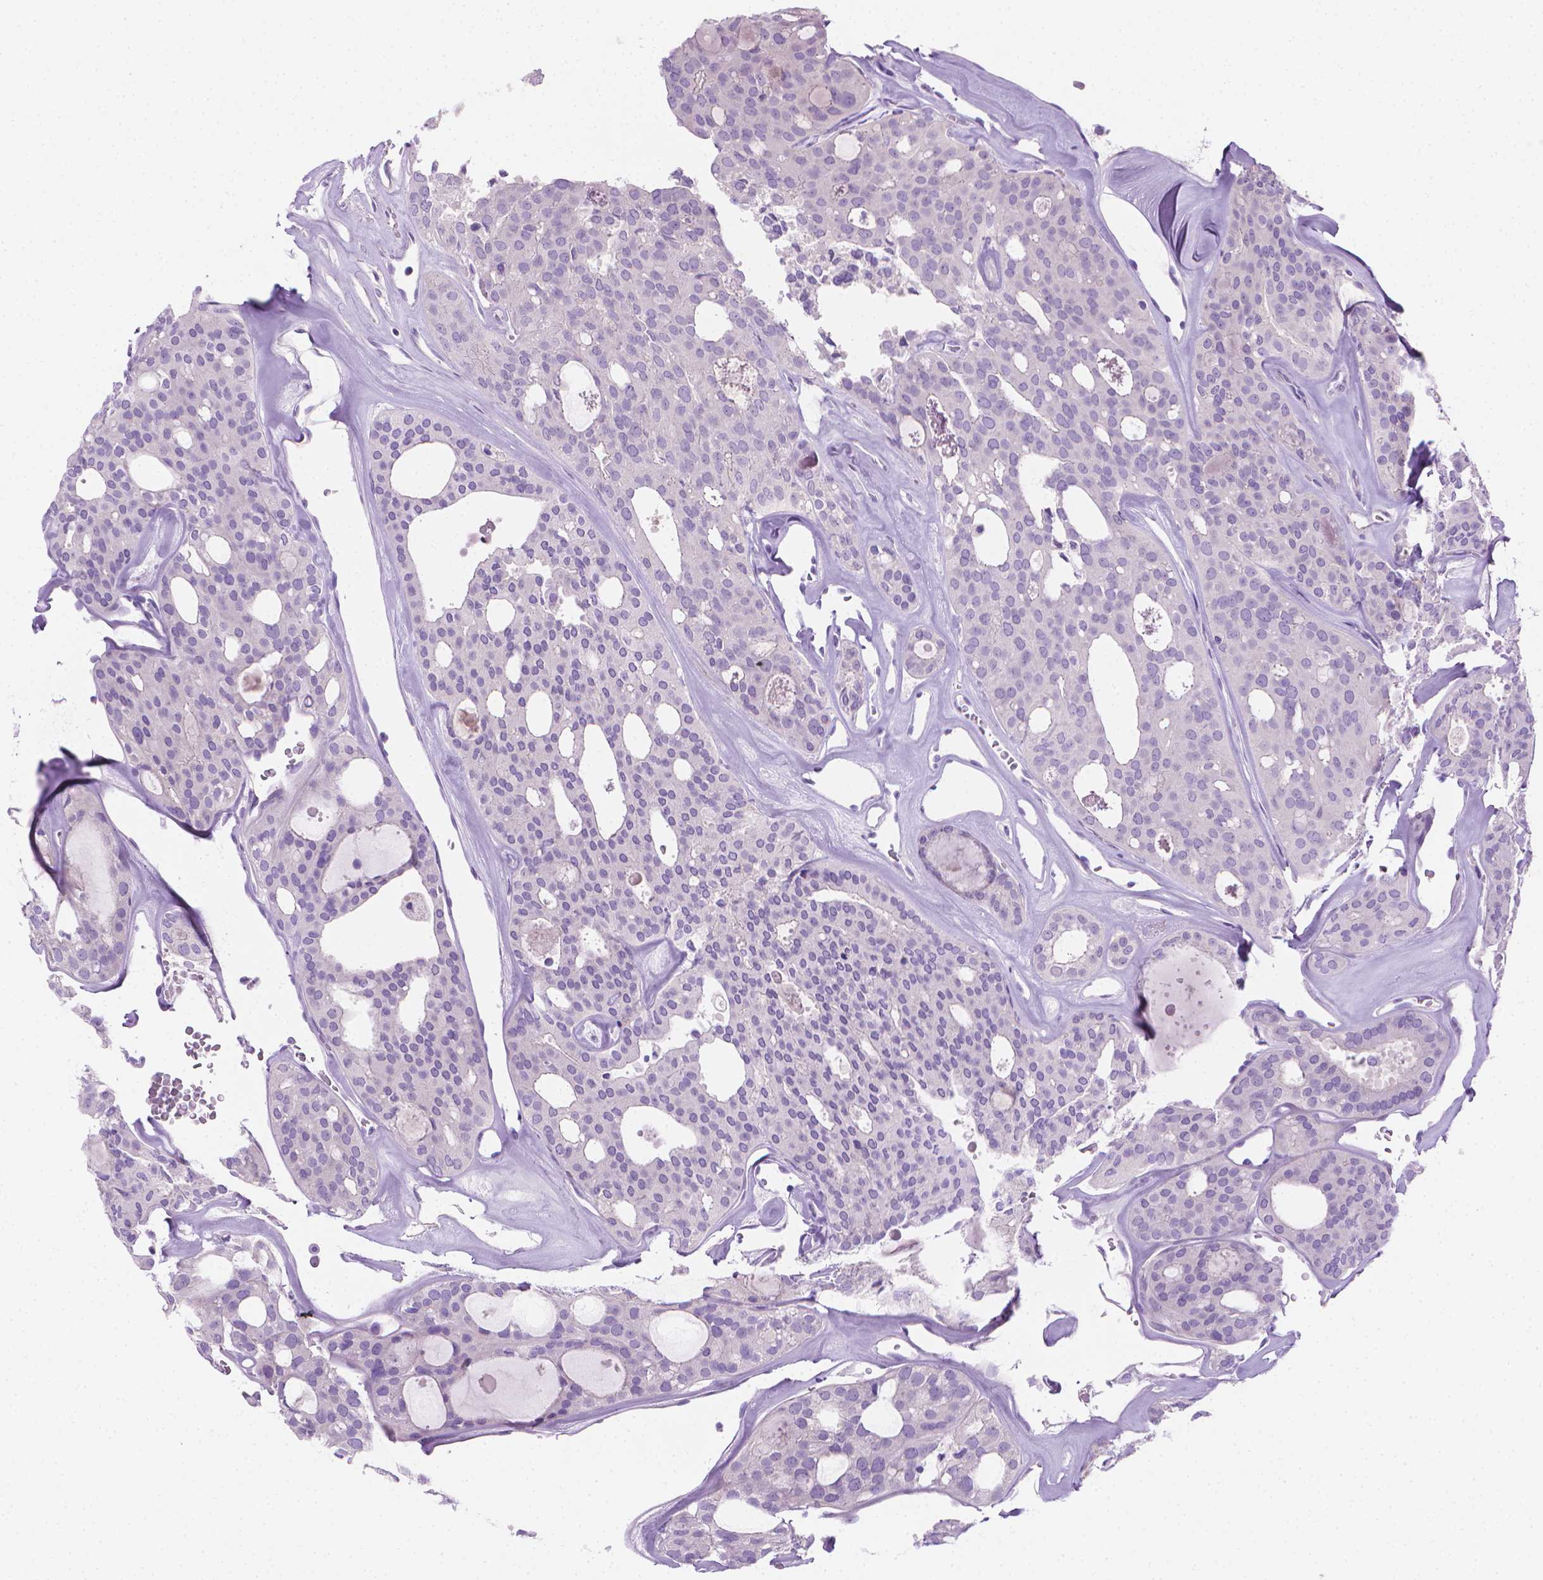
{"staining": {"intensity": "negative", "quantity": "none", "location": "none"}, "tissue": "thyroid cancer", "cell_type": "Tumor cells", "image_type": "cancer", "snomed": [{"axis": "morphology", "description": "Follicular adenoma carcinoma, NOS"}, {"axis": "topography", "description": "Thyroid gland"}], "caption": "This is a micrograph of immunohistochemistry (IHC) staining of thyroid cancer, which shows no staining in tumor cells.", "gene": "FASN", "patient": {"sex": "male", "age": 75}}